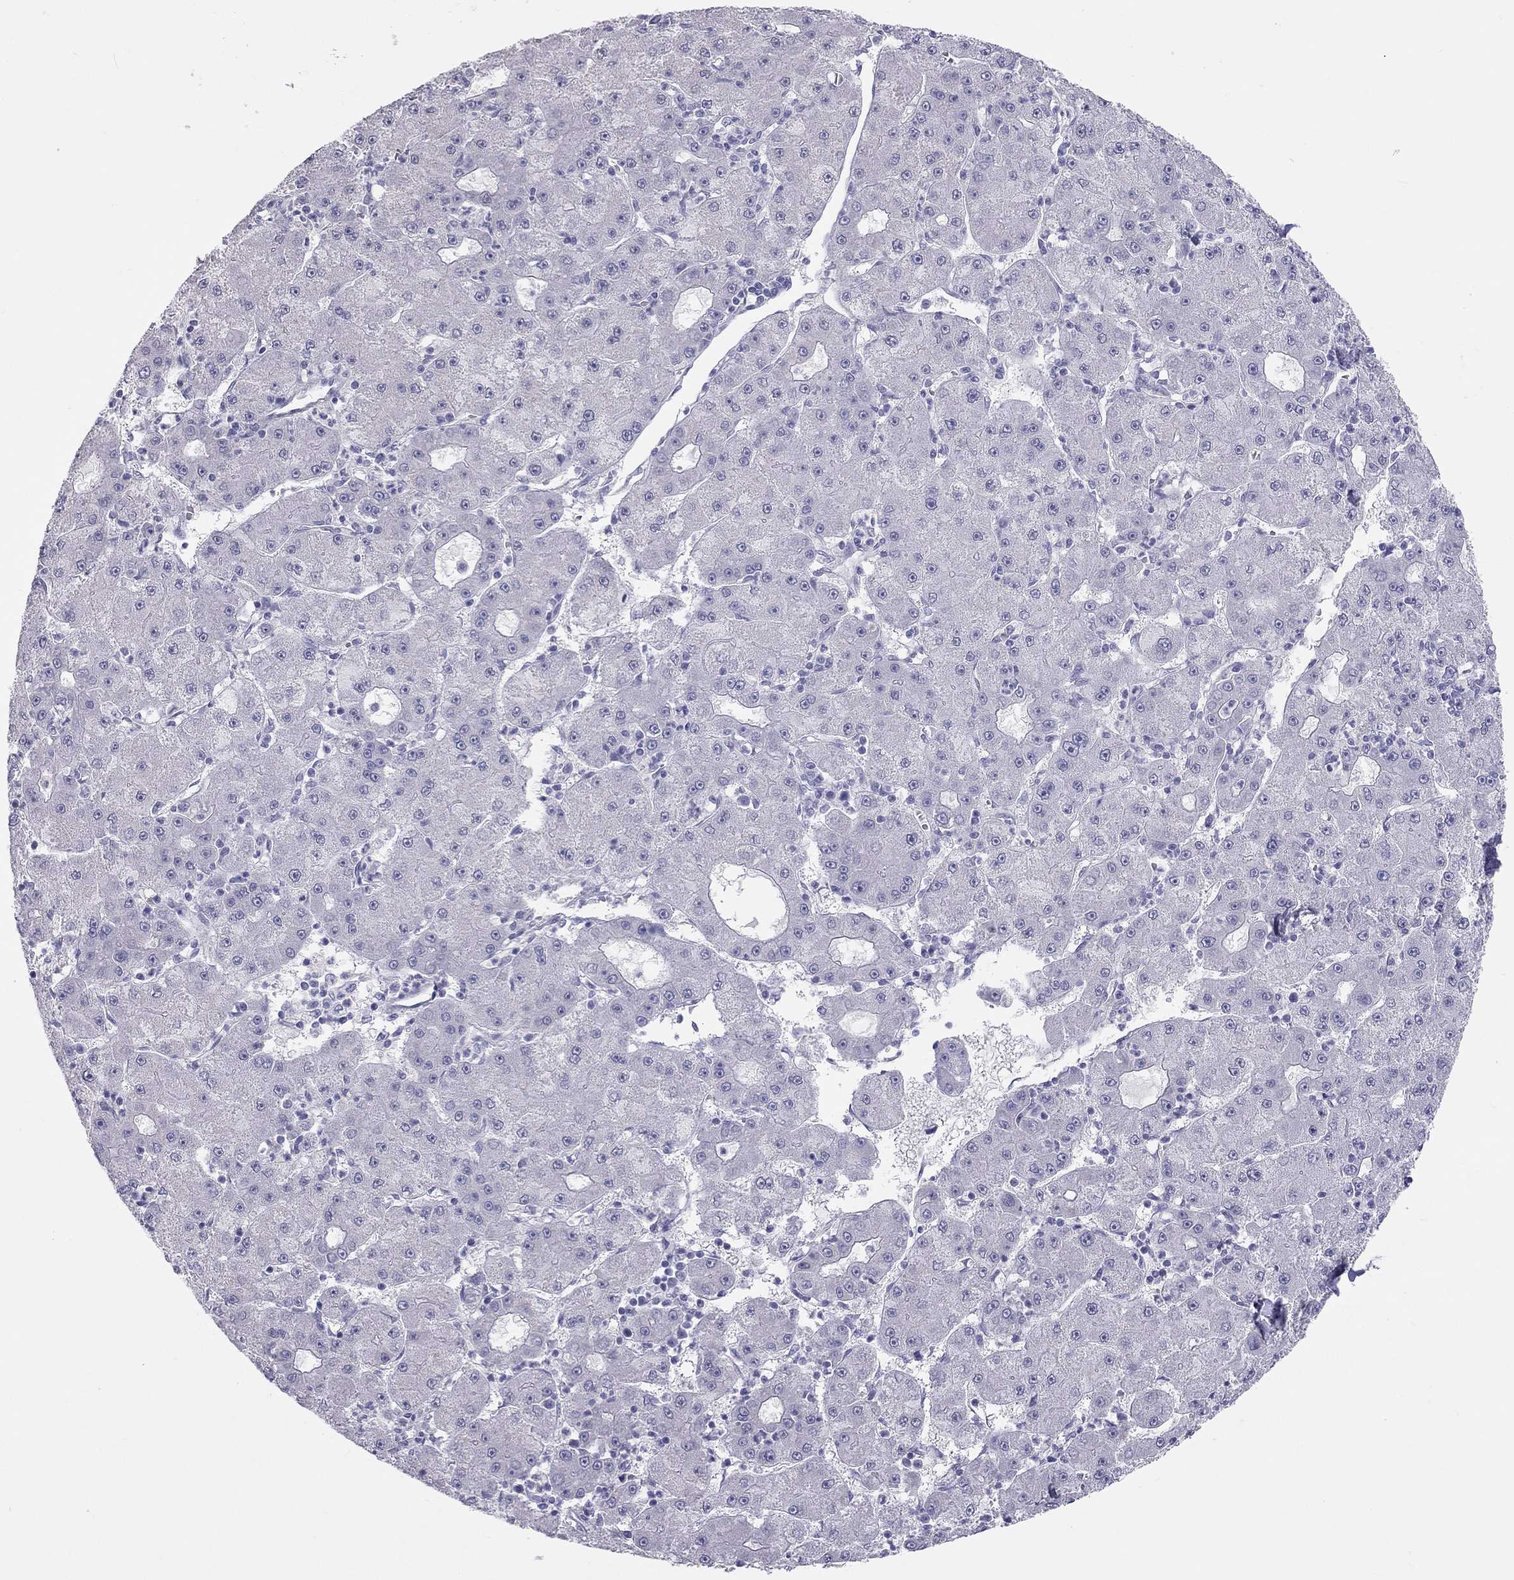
{"staining": {"intensity": "negative", "quantity": "none", "location": "none"}, "tissue": "liver cancer", "cell_type": "Tumor cells", "image_type": "cancer", "snomed": [{"axis": "morphology", "description": "Carcinoma, Hepatocellular, NOS"}, {"axis": "topography", "description": "Liver"}], "caption": "This is a image of immunohistochemistry (IHC) staining of hepatocellular carcinoma (liver), which shows no staining in tumor cells. (DAB immunohistochemistry, high magnification).", "gene": "SPATA12", "patient": {"sex": "male", "age": 73}}